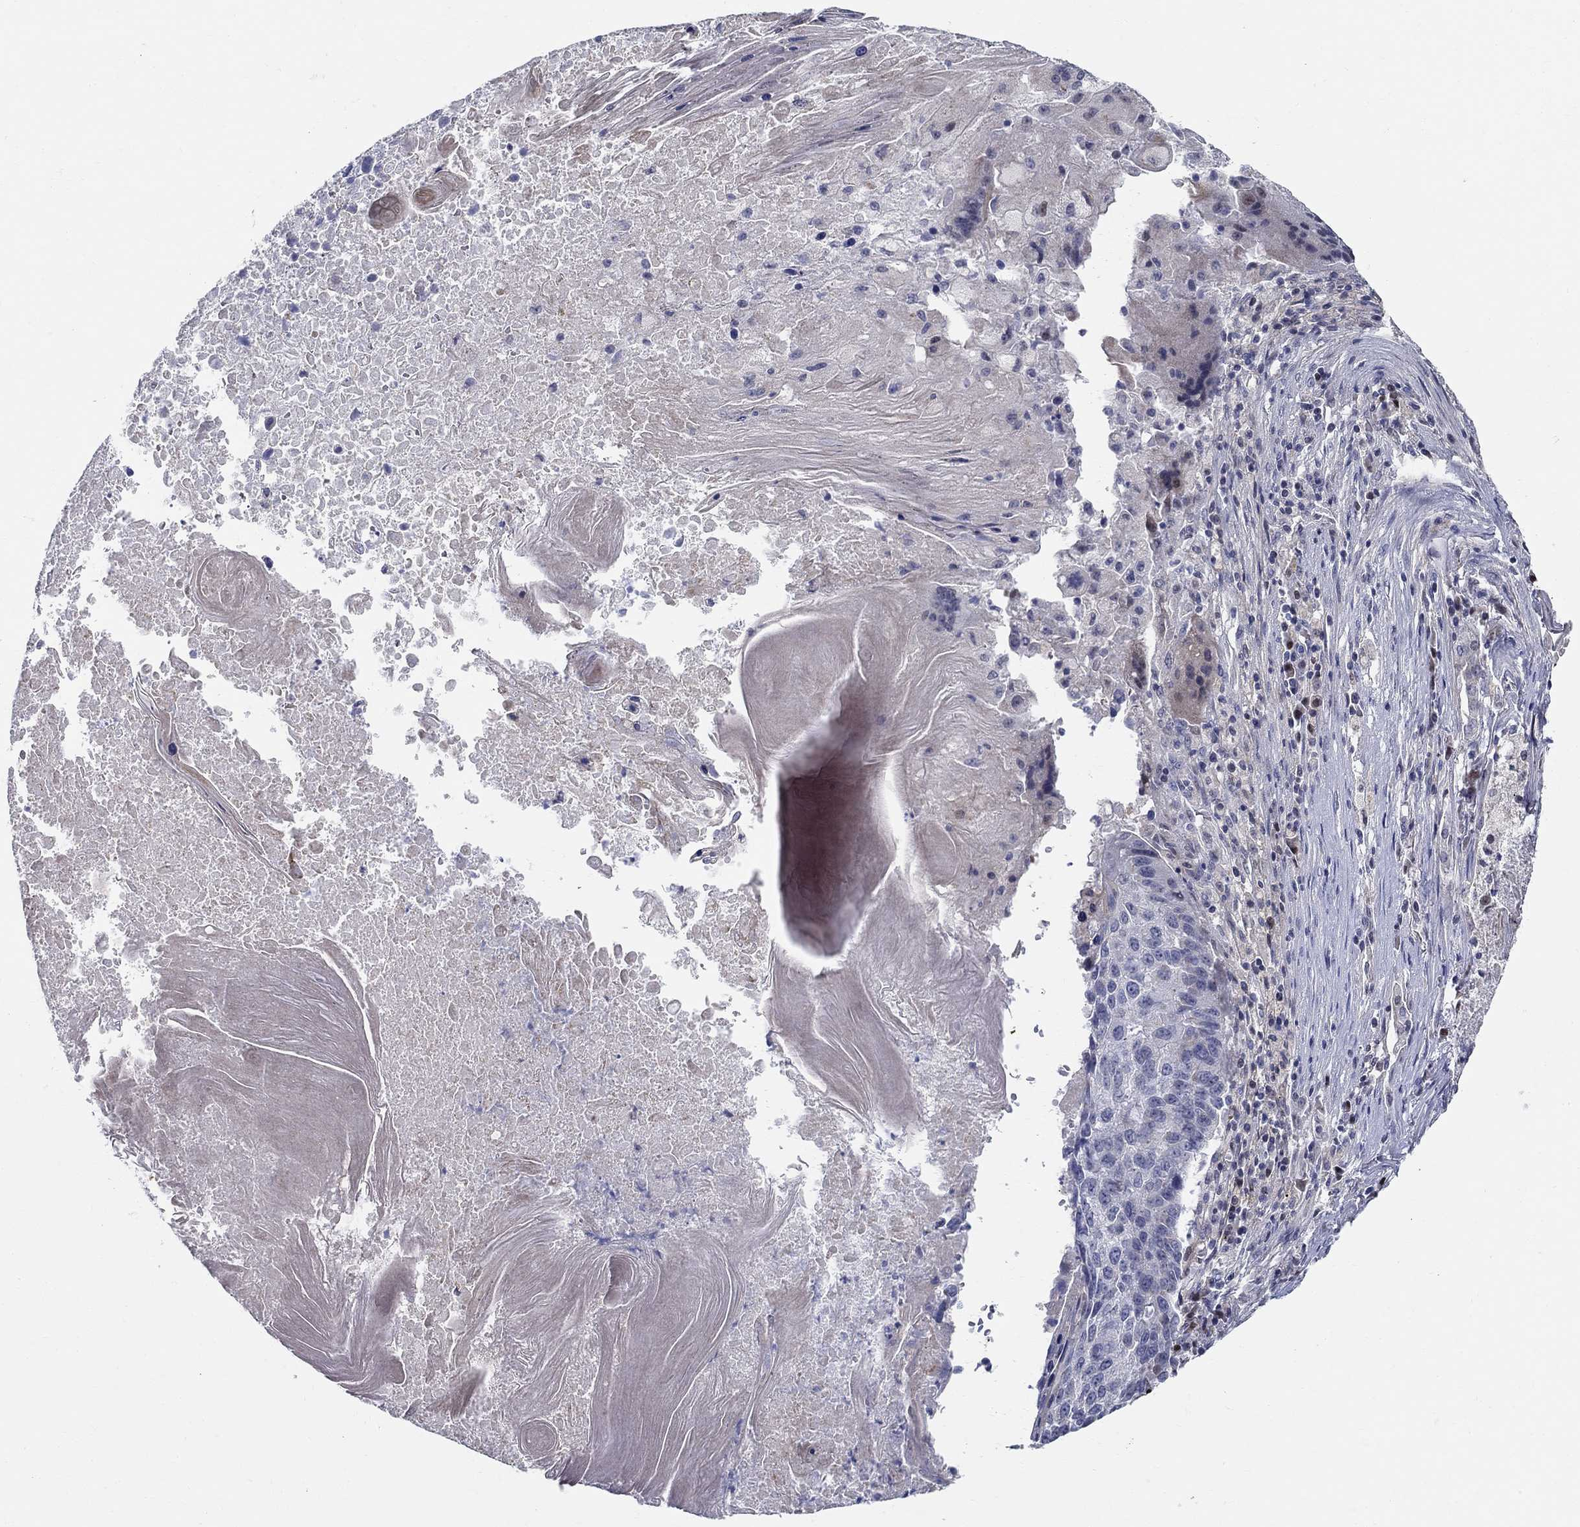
{"staining": {"intensity": "negative", "quantity": "none", "location": "none"}, "tissue": "lung cancer", "cell_type": "Tumor cells", "image_type": "cancer", "snomed": [{"axis": "morphology", "description": "Squamous cell carcinoma, NOS"}, {"axis": "topography", "description": "Lung"}], "caption": "Tumor cells are negative for brown protein staining in lung cancer (squamous cell carcinoma).", "gene": "C16orf46", "patient": {"sex": "male", "age": 73}}